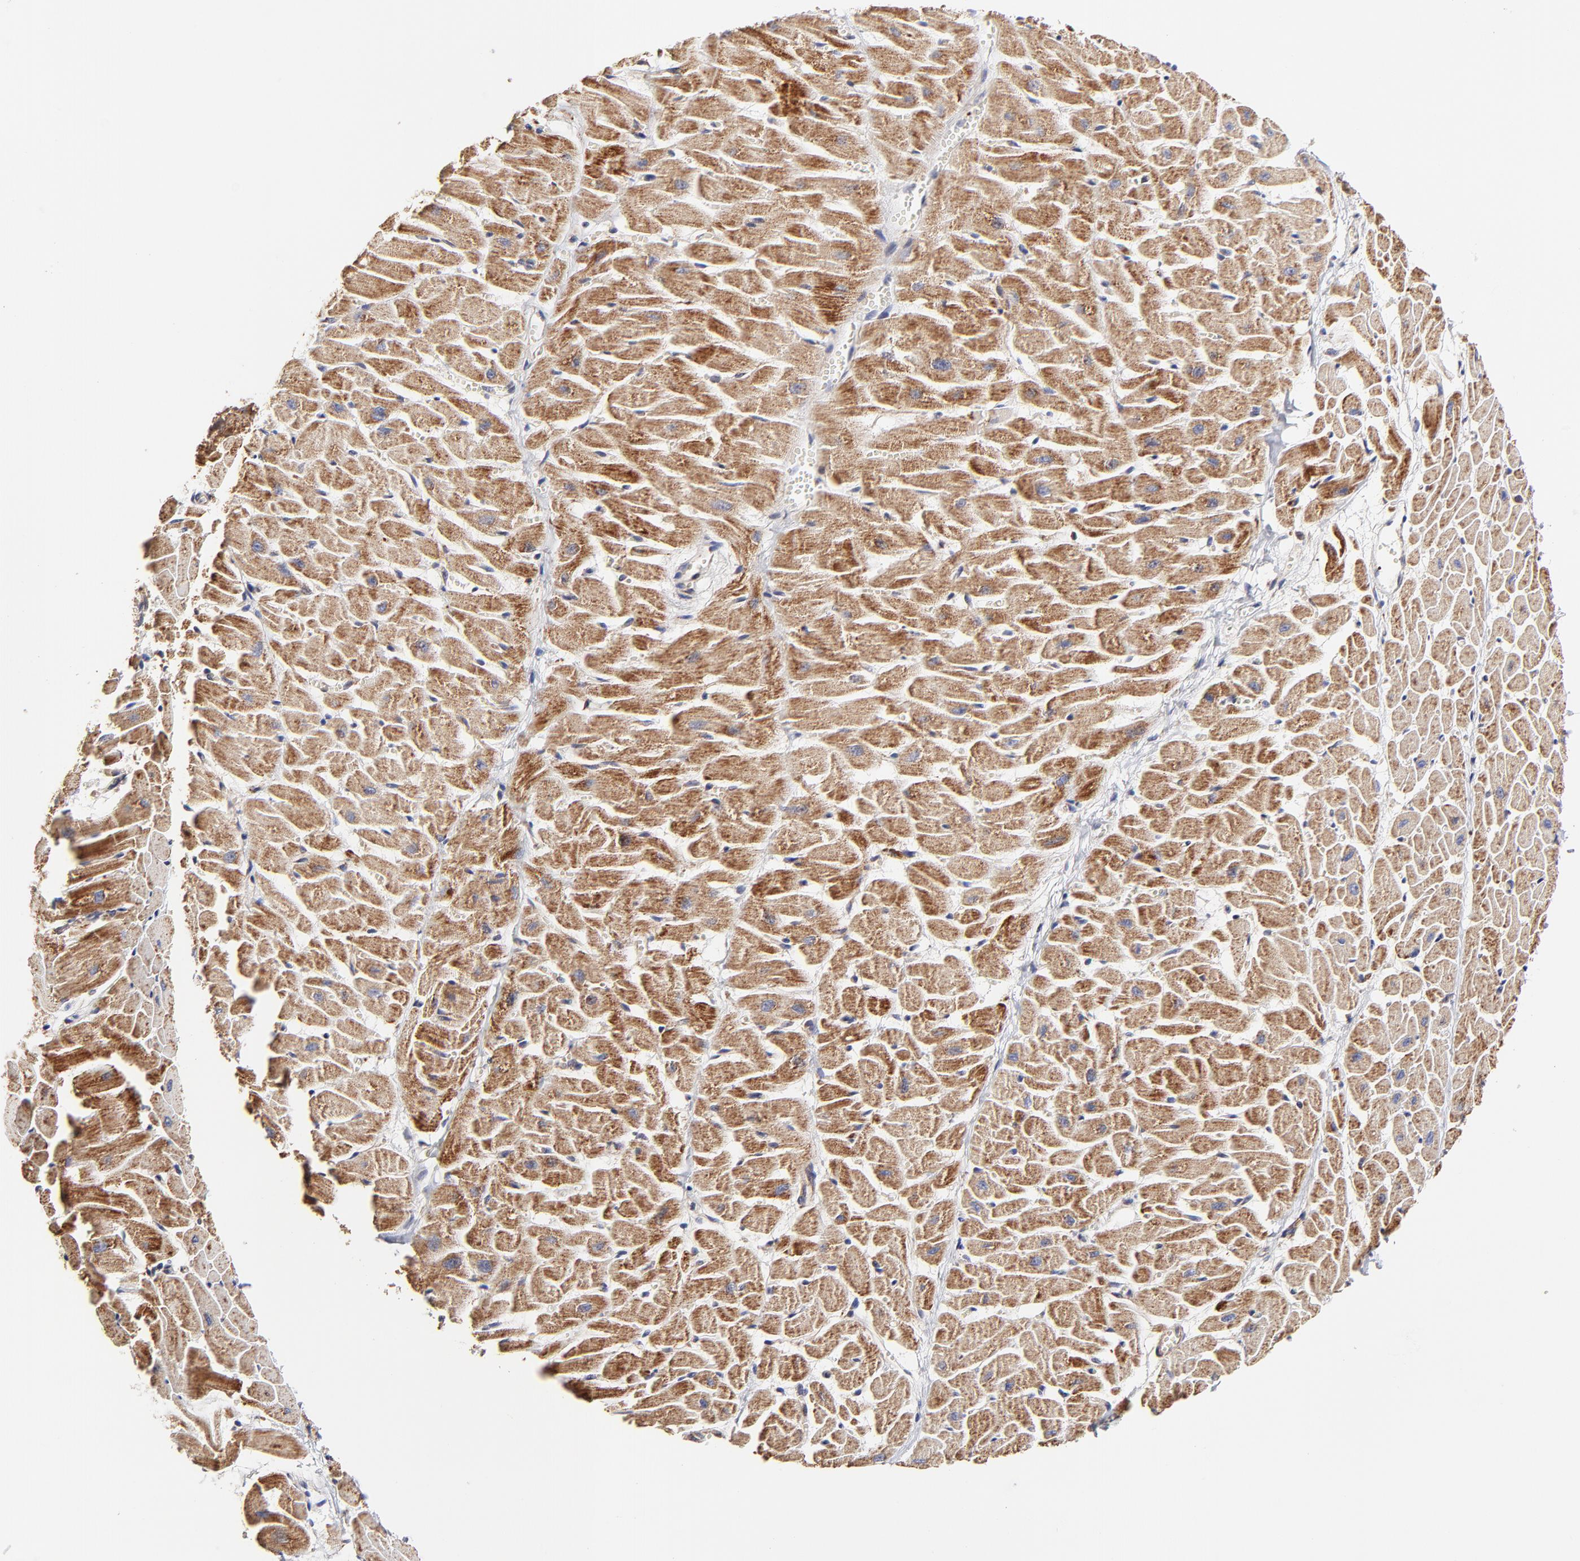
{"staining": {"intensity": "moderate", "quantity": ">75%", "location": "cytoplasmic/membranous"}, "tissue": "heart muscle", "cell_type": "Cardiomyocytes", "image_type": "normal", "snomed": [{"axis": "morphology", "description": "Normal tissue, NOS"}, {"axis": "topography", "description": "Heart"}], "caption": "High-power microscopy captured an immunohistochemistry histopathology image of unremarkable heart muscle, revealing moderate cytoplasmic/membranous staining in approximately >75% of cardiomyocytes. The staining was performed using DAB (3,3'-diaminobenzidine) to visualize the protein expression in brown, while the nuclei were stained in blue with hematoxylin (Magnification: 20x).", "gene": "MAP2K7", "patient": {"sex": "female", "age": 19}}